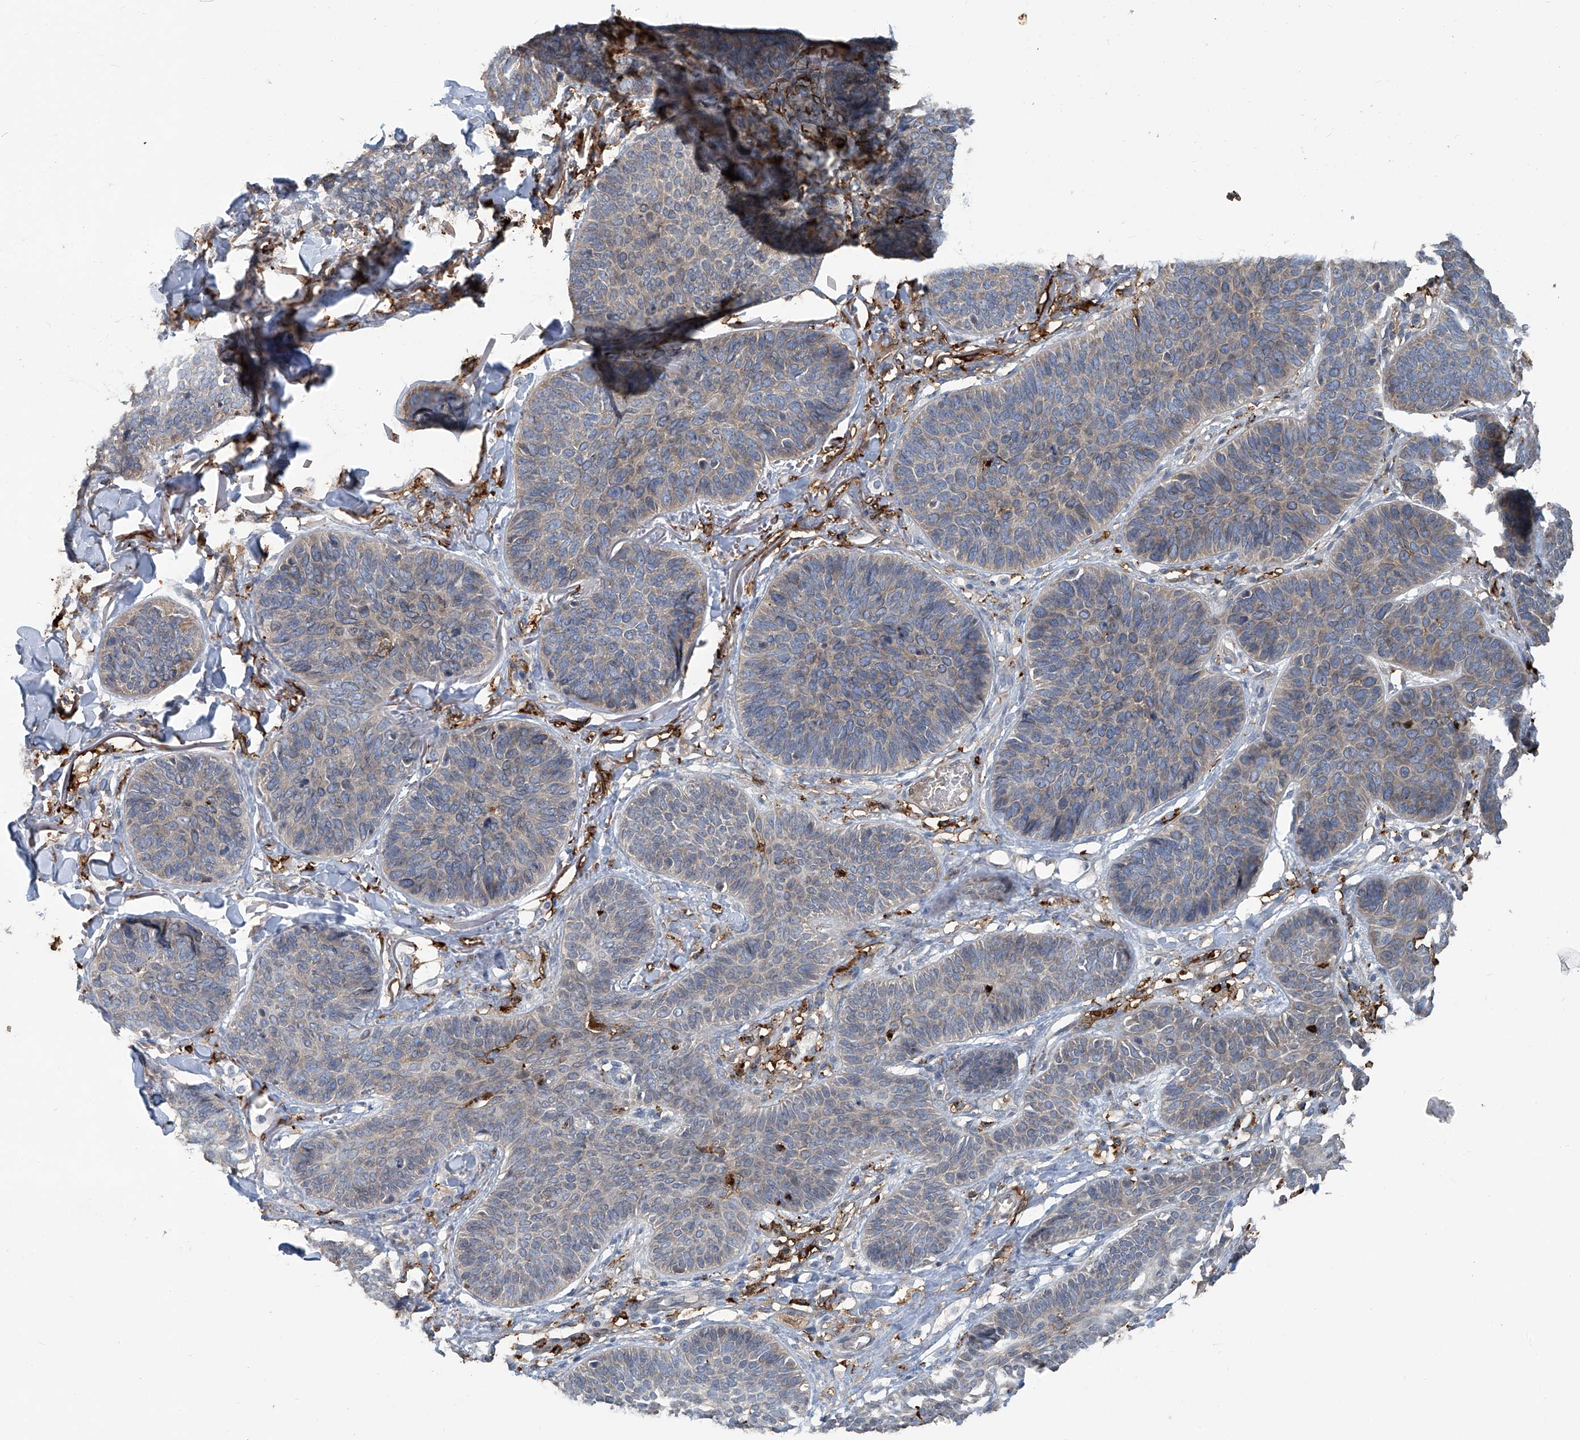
{"staining": {"intensity": "negative", "quantity": "none", "location": "none"}, "tissue": "skin cancer", "cell_type": "Tumor cells", "image_type": "cancer", "snomed": [{"axis": "morphology", "description": "Basal cell carcinoma"}, {"axis": "topography", "description": "Skin"}], "caption": "High power microscopy photomicrograph of an immunohistochemistry (IHC) histopathology image of skin cancer (basal cell carcinoma), revealing no significant positivity in tumor cells.", "gene": "FAM167A", "patient": {"sex": "male", "age": 85}}